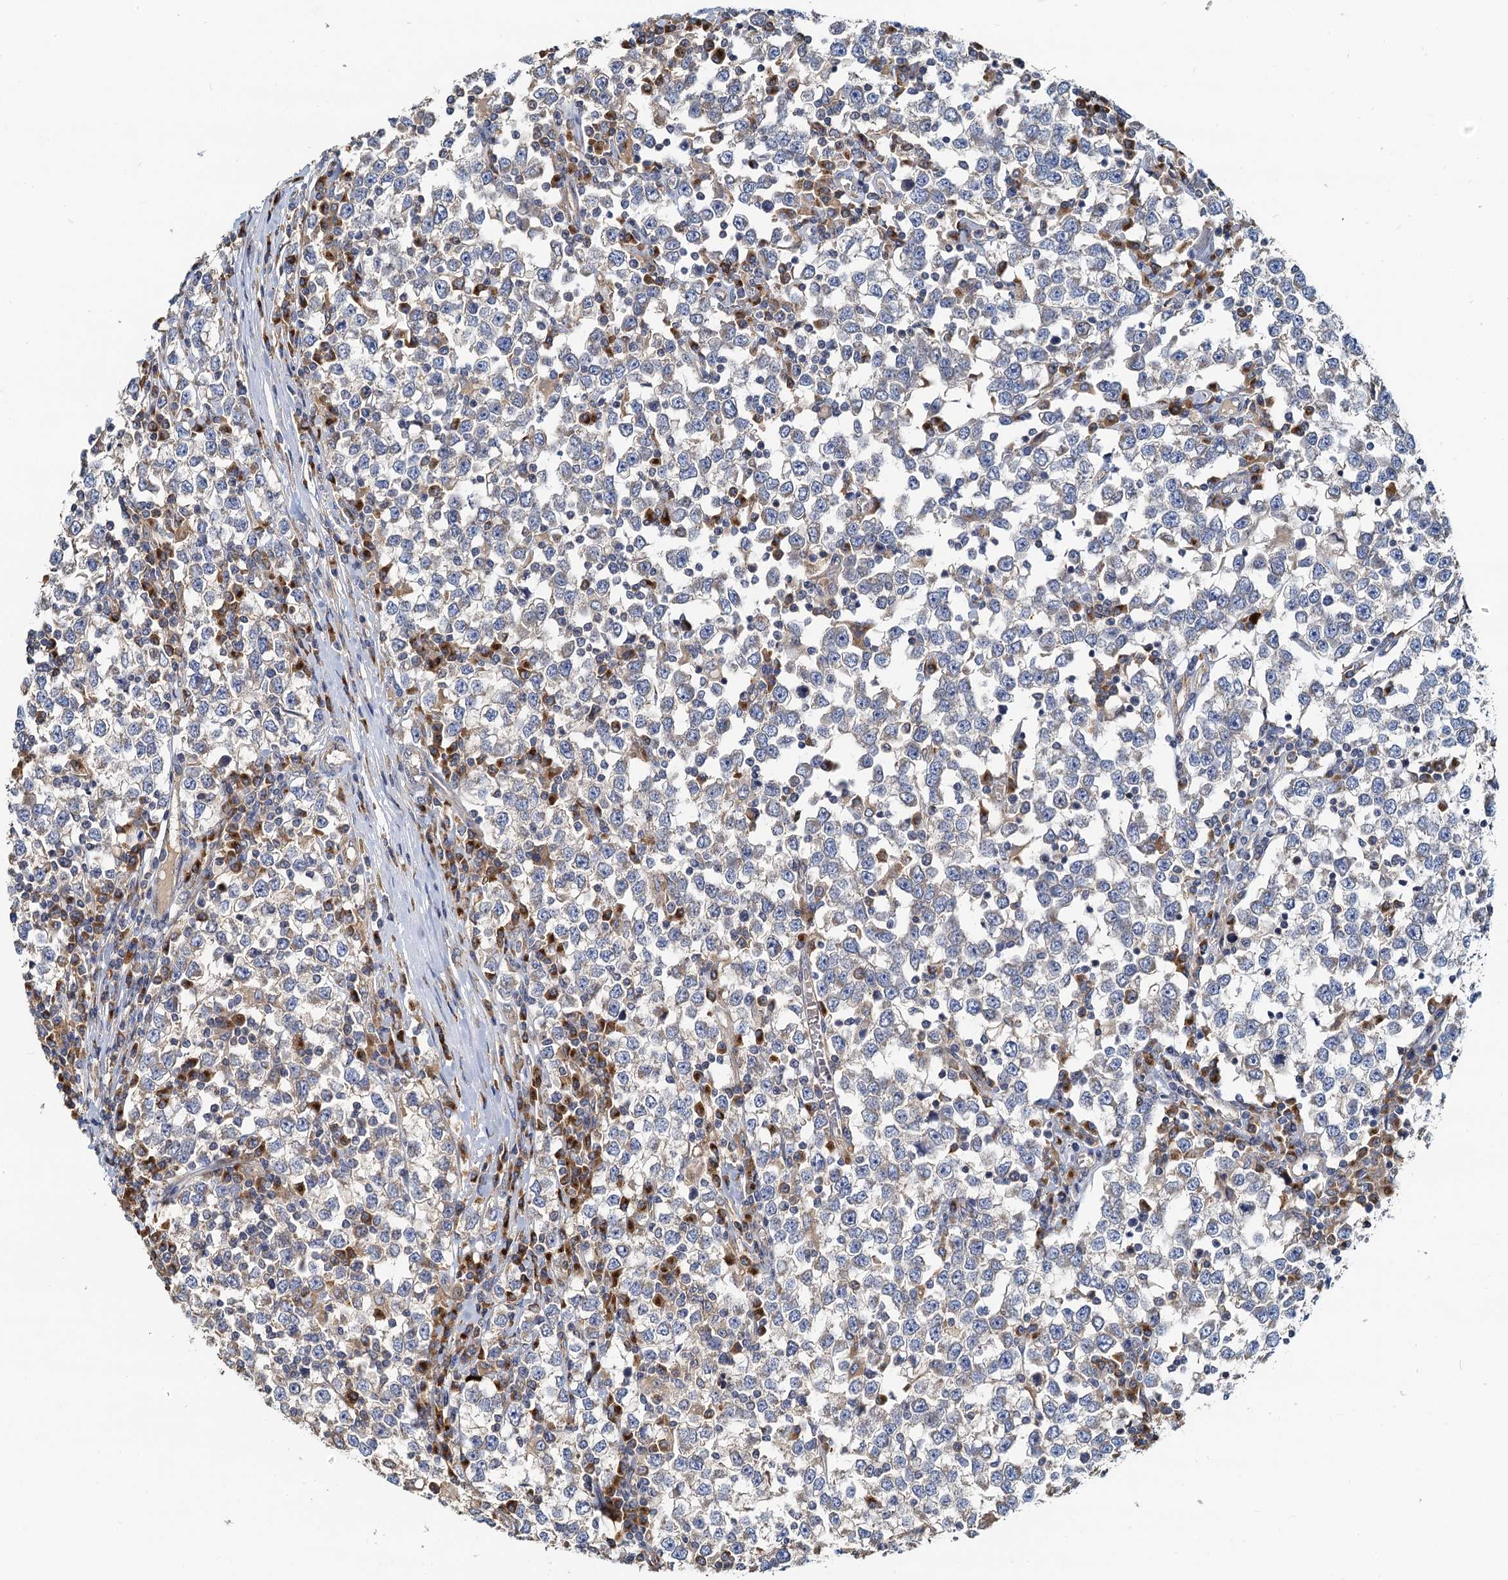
{"staining": {"intensity": "negative", "quantity": "none", "location": "none"}, "tissue": "testis cancer", "cell_type": "Tumor cells", "image_type": "cancer", "snomed": [{"axis": "morphology", "description": "Seminoma, NOS"}, {"axis": "topography", "description": "Testis"}], "caption": "Immunohistochemical staining of testis seminoma demonstrates no significant positivity in tumor cells. The staining is performed using DAB (3,3'-diaminobenzidine) brown chromogen with nuclei counter-stained in using hematoxylin.", "gene": "NKAPD1", "patient": {"sex": "male", "age": 65}}